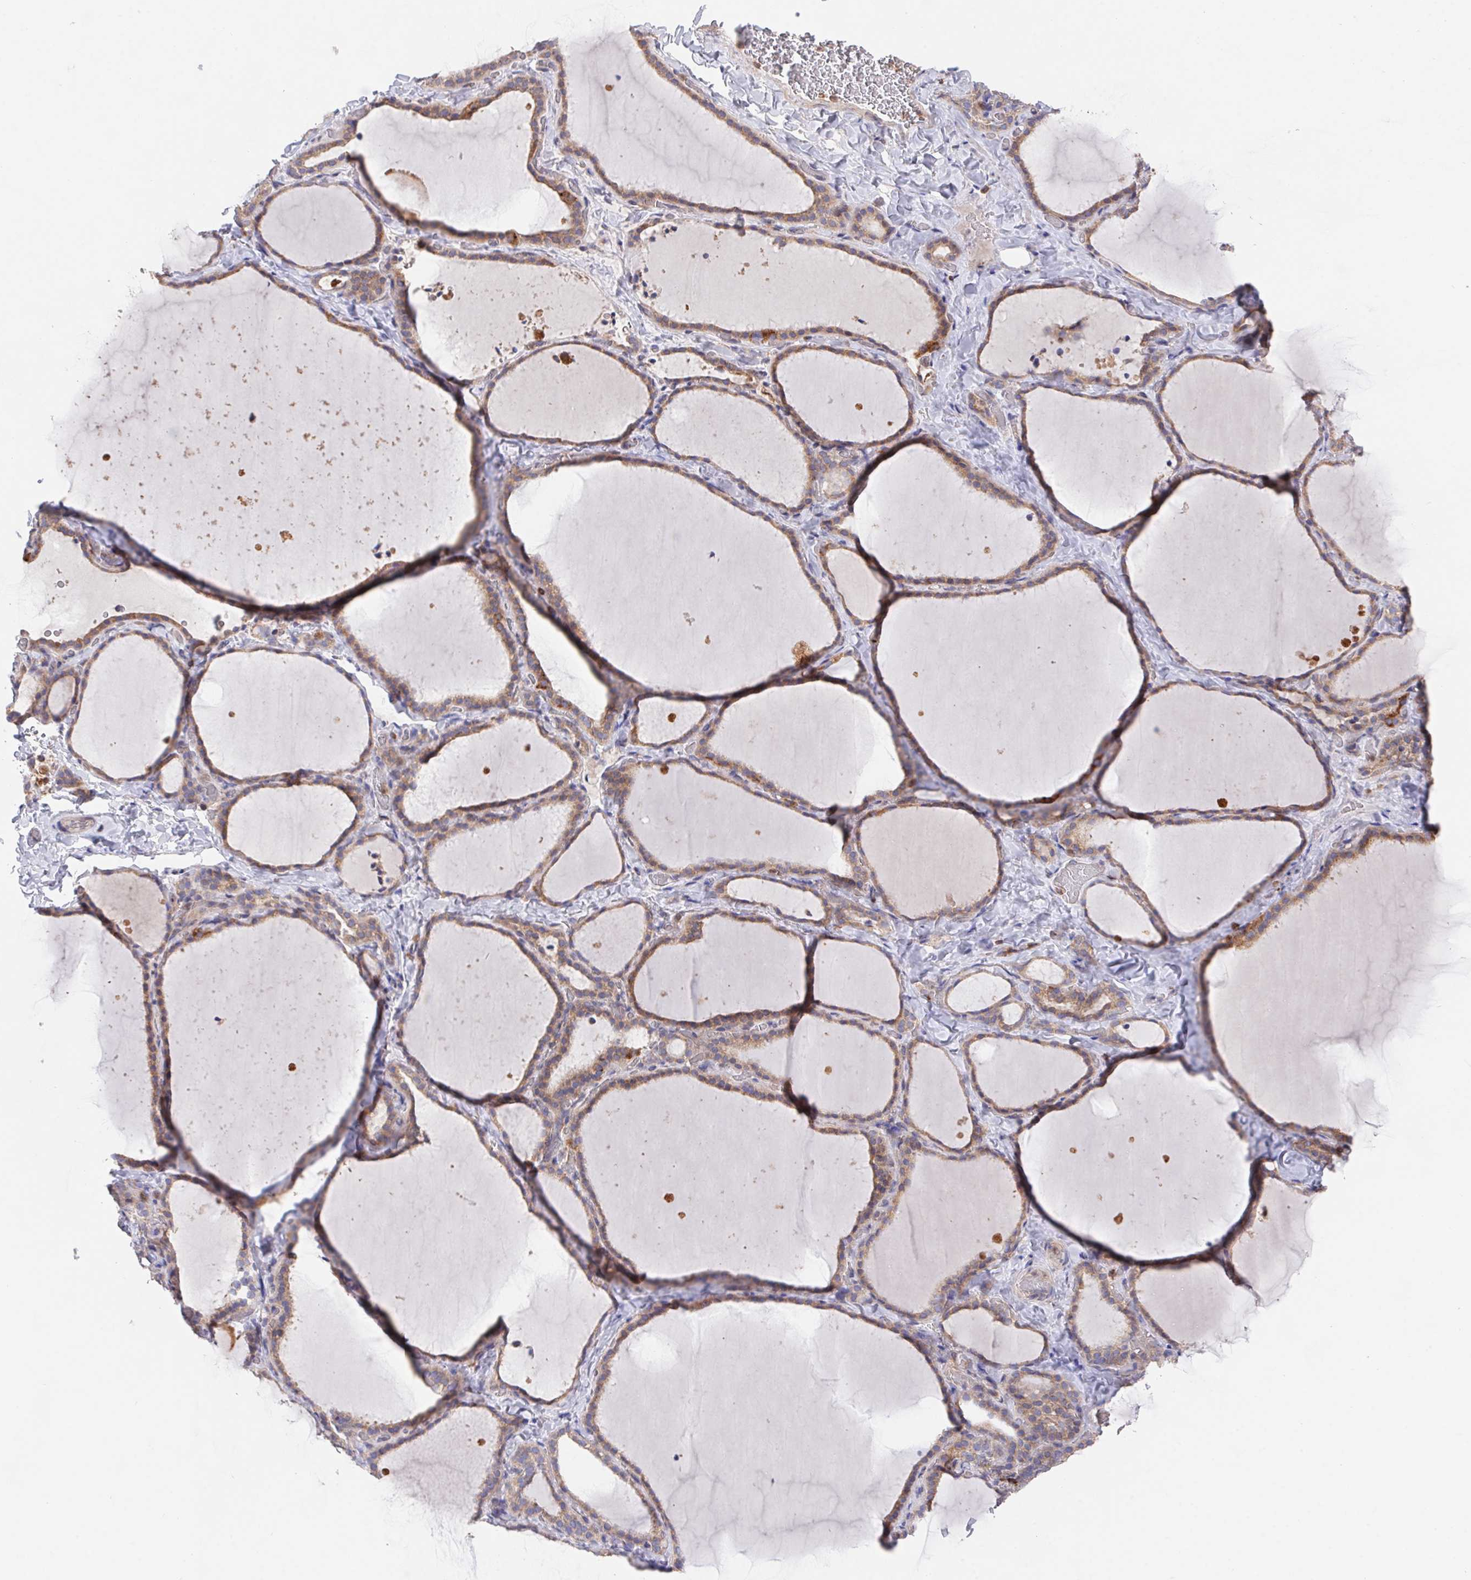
{"staining": {"intensity": "moderate", "quantity": "25%-75%", "location": "cytoplasmic/membranous"}, "tissue": "thyroid gland", "cell_type": "Glandular cells", "image_type": "normal", "snomed": [{"axis": "morphology", "description": "Normal tissue, NOS"}, {"axis": "topography", "description": "Thyroid gland"}], "caption": "Protein staining of normal thyroid gland exhibits moderate cytoplasmic/membranous positivity in approximately 25%-75% of glandular cells.", "gene": "FAM241A", "patient": {"sex": "female", "age": 22}}